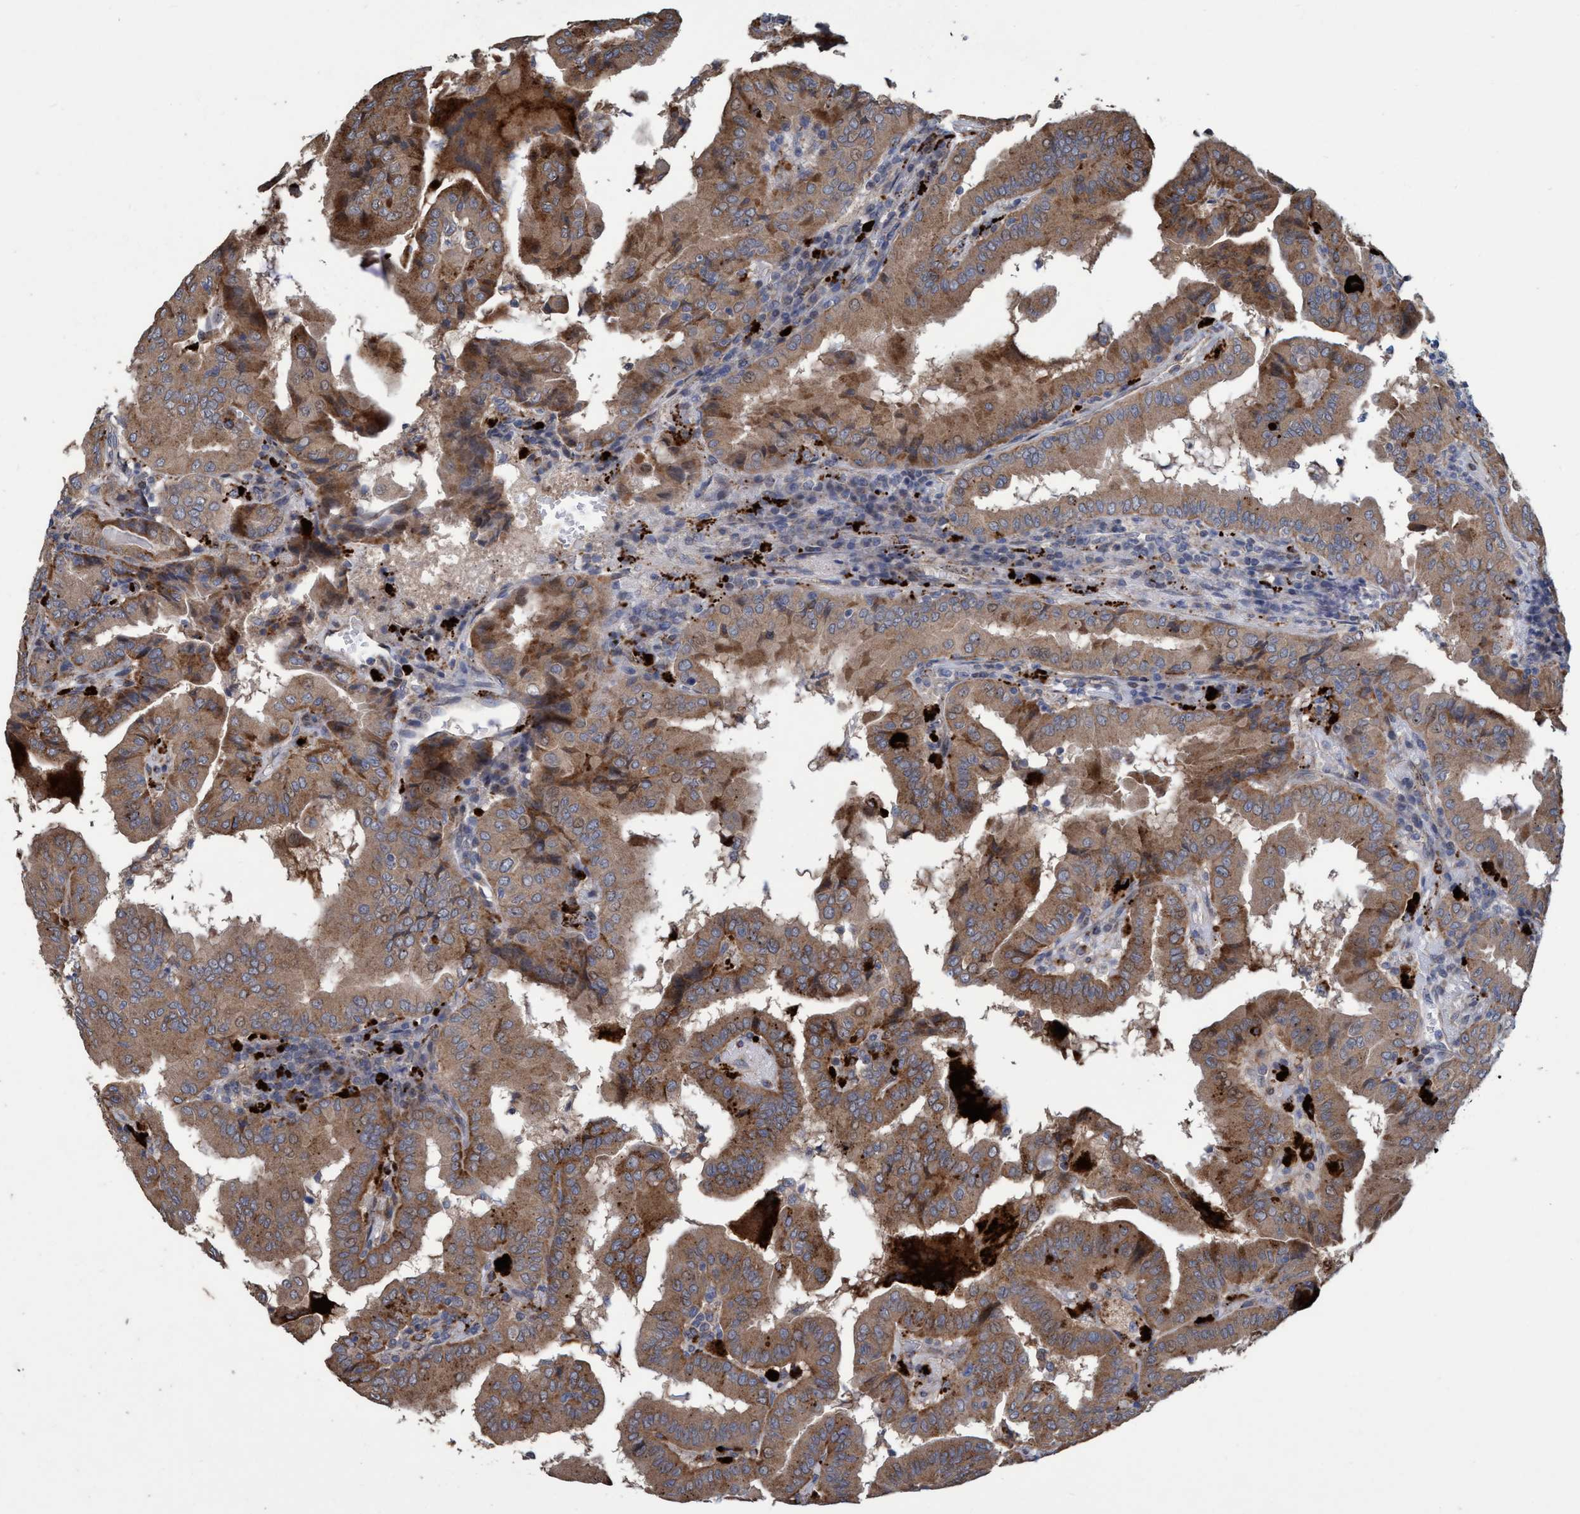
{"staining": {"intensity": "moderate", "quantity": ">75%", "location": "cytoplasmic/membranous"}, "tissue": "thyroid cancer", "cell_type": "Tumor cells", "image_type": "cancer", "snomed": [{"axis": "morphology", "description": "Papillary adenocarcinoma, NOS"}, {"axis": "topography", "description": "Thyroid gland"}], "caption": "Immunohistochemical staining of papillary adenocarcinoma (thyroid) shows medium levels of moderate cytoplasmic/membranous protein expression in approximately >75% of tumor cells.", "gene": "BBS9", "patient": {"sex": "male", "age": 33}}